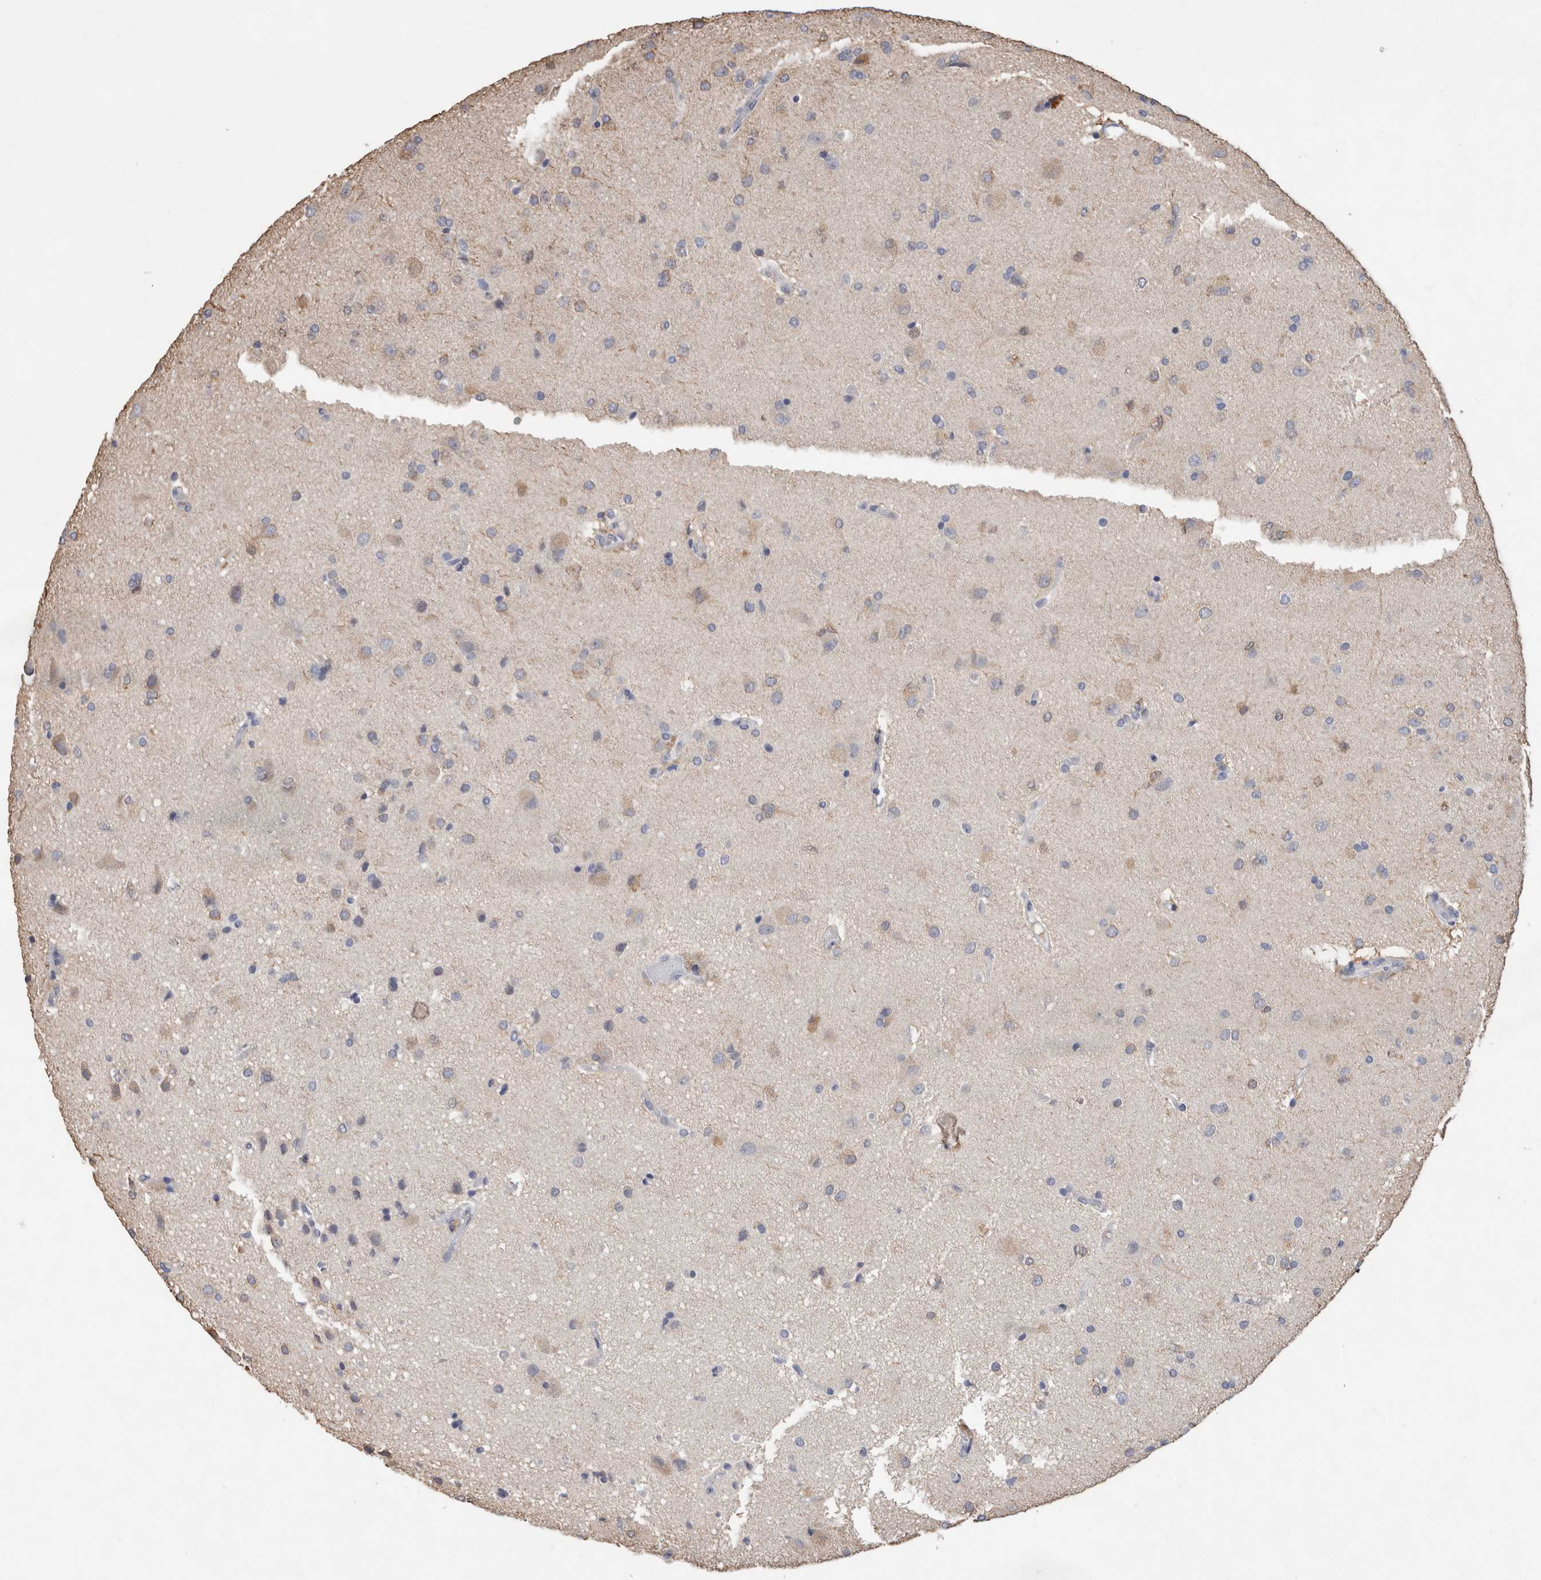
{"staining": {"intensity": "weak", "quantity": "<25%", "location": "cytoplasmic/membranous"}, "tissue": "glioma", "cell_type": "Tumor cells", "image_type": "cancer", "snomed": [{"axis": "morphology", "description": "Glioma, malignant, High grade"}, {"axis": "topography", "description": "Brain"}], "caption": "Tumor cells are negative for protein expression in human glioma.", "gene": "FABP7", "patient": {"sex": "male", "age": 72}}